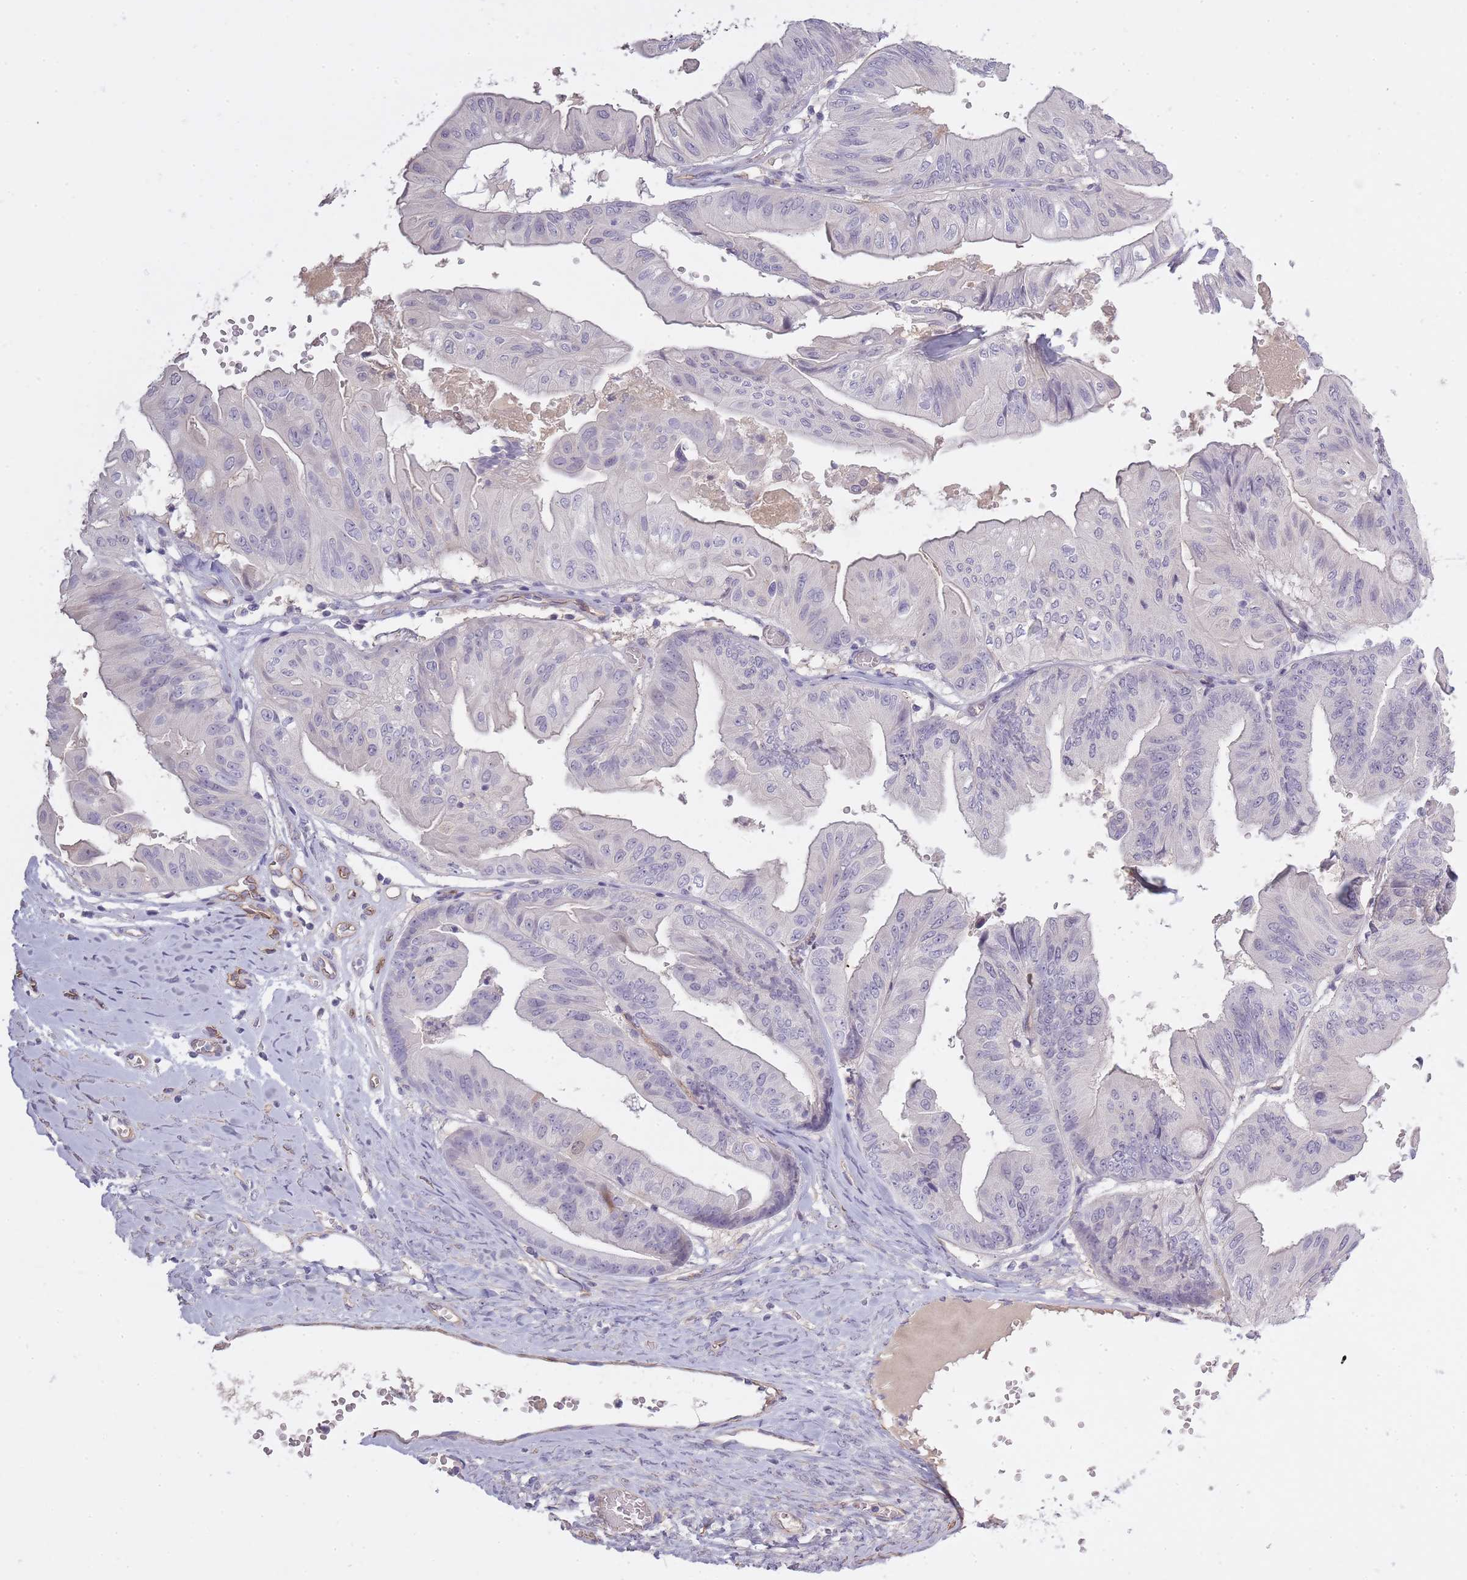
{"staining": {"intensity": "negative", "quantity": "none", "location": "none"}, "tissue": "ovarian cancer", "cell_type": "Tumor cells", "image_type": "cancer", "snomed": [{"axis": "morphology", "description": "Cystadenocarcinoma, mucinous, NOS"}, {"axis": "topography", "description": "Ovary"}], "caption": "This is a image of immunohistochemistry (IHC) staining of mucinous cystadenocarcinoma (ovarian), which shows no expression in tumor cells.", "gene": "SLC8A2", "patient": {"sex": "female", "age": 61}}